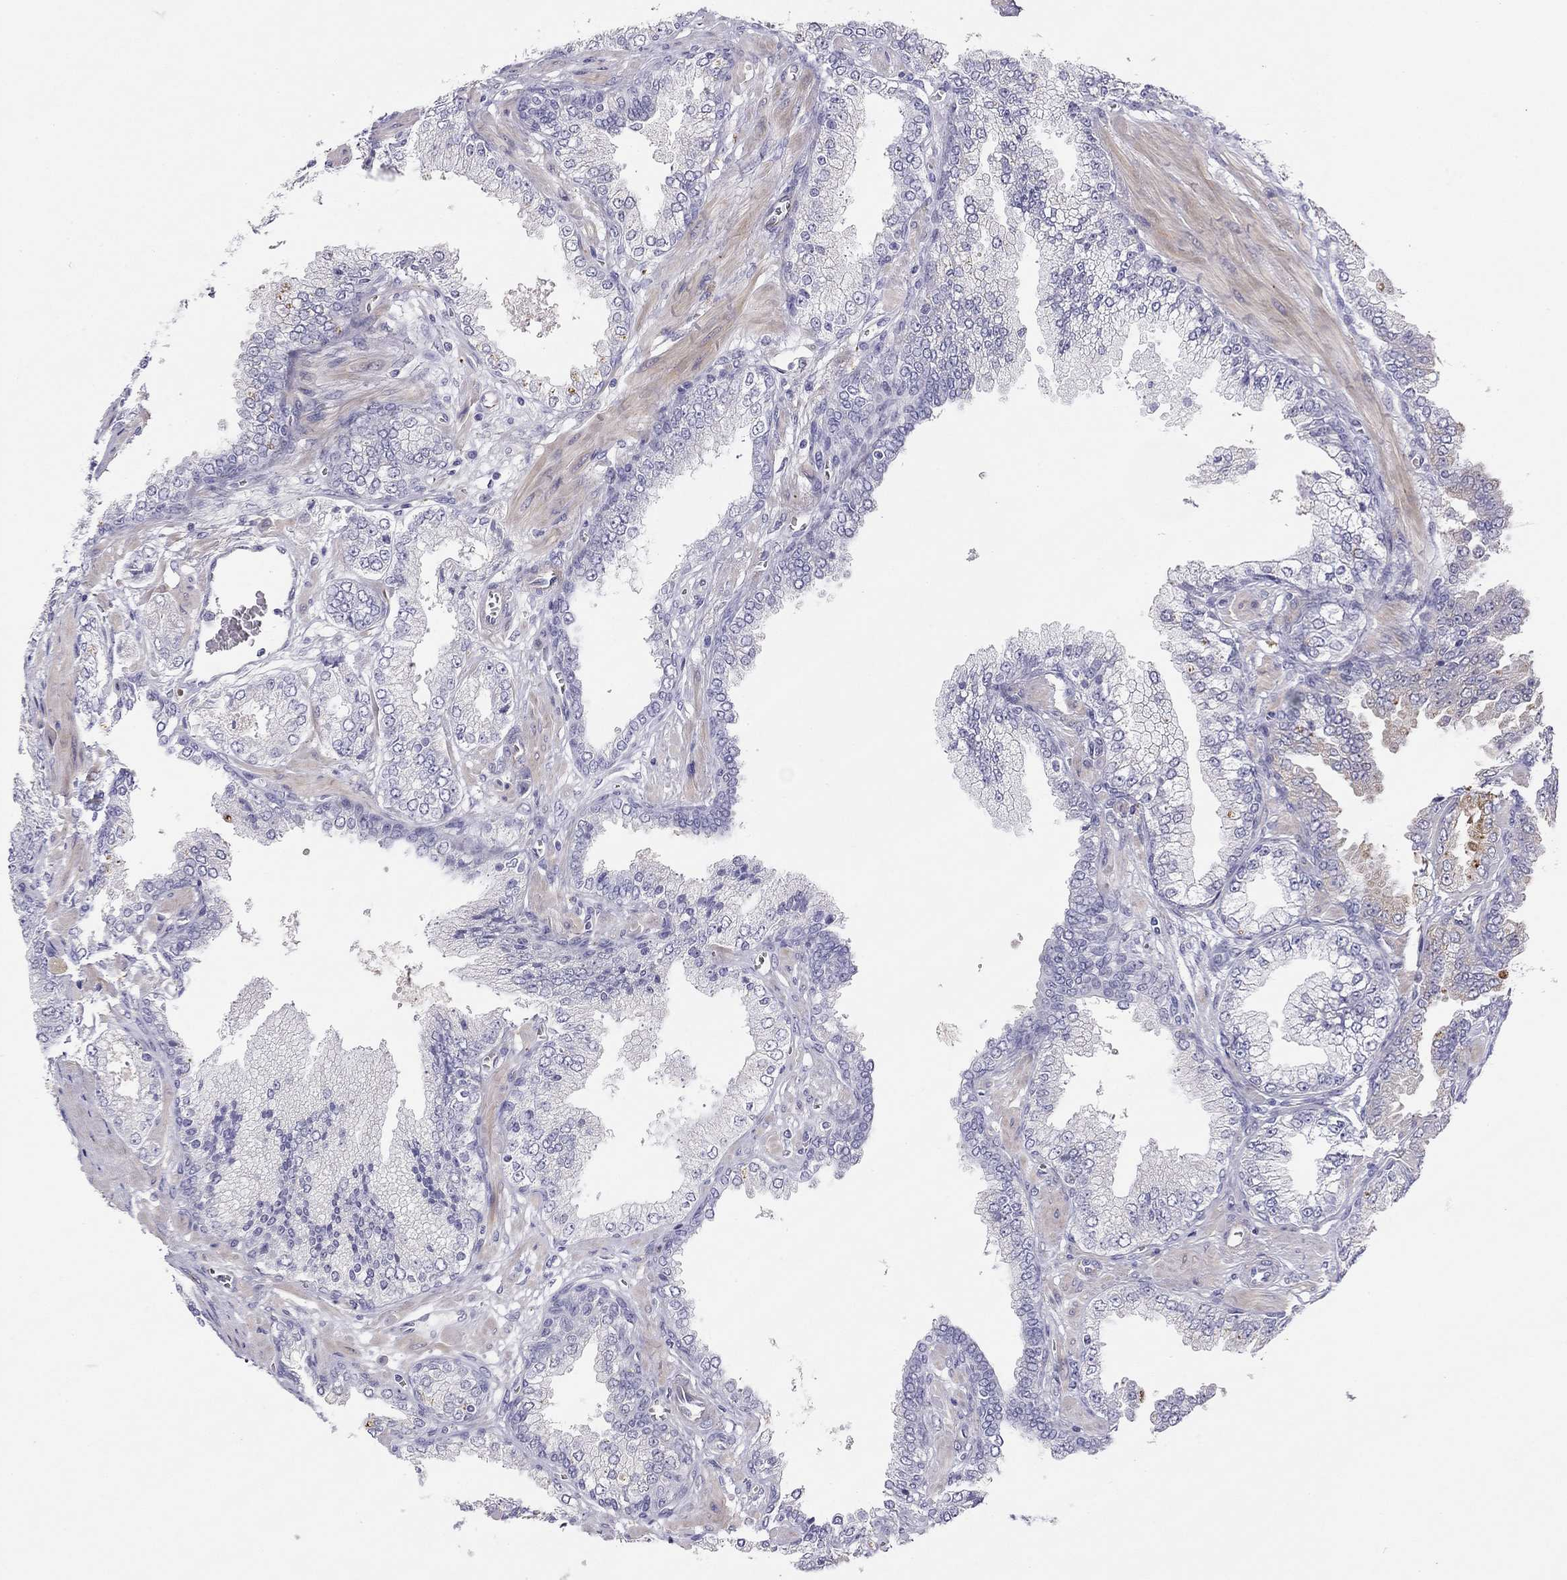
{"staining": {"intensity": "negative", "quantity": "none", "location": "none"}, "tissue": "prostate cancer", "cell_type": "Tumor cells", "image_type": "cancer", "snomed": [{"axis": "morphology", "description": "Adenocarcinoma, NOS"}, {"axis": "topography", "description": "Prostate"}], "caption": "Immunohistochemistry (IHC) histopathology image of neoplastic tissue: human prostate adenocarcinoma stained with DAB displays no significant protein staining in tumor cells. (DAB immunohistochemistry (IHC) visualized using brightfield microscopy, high magnification).", "gene": "RTL1", "patient": {"sex": "male", "age": 64}}